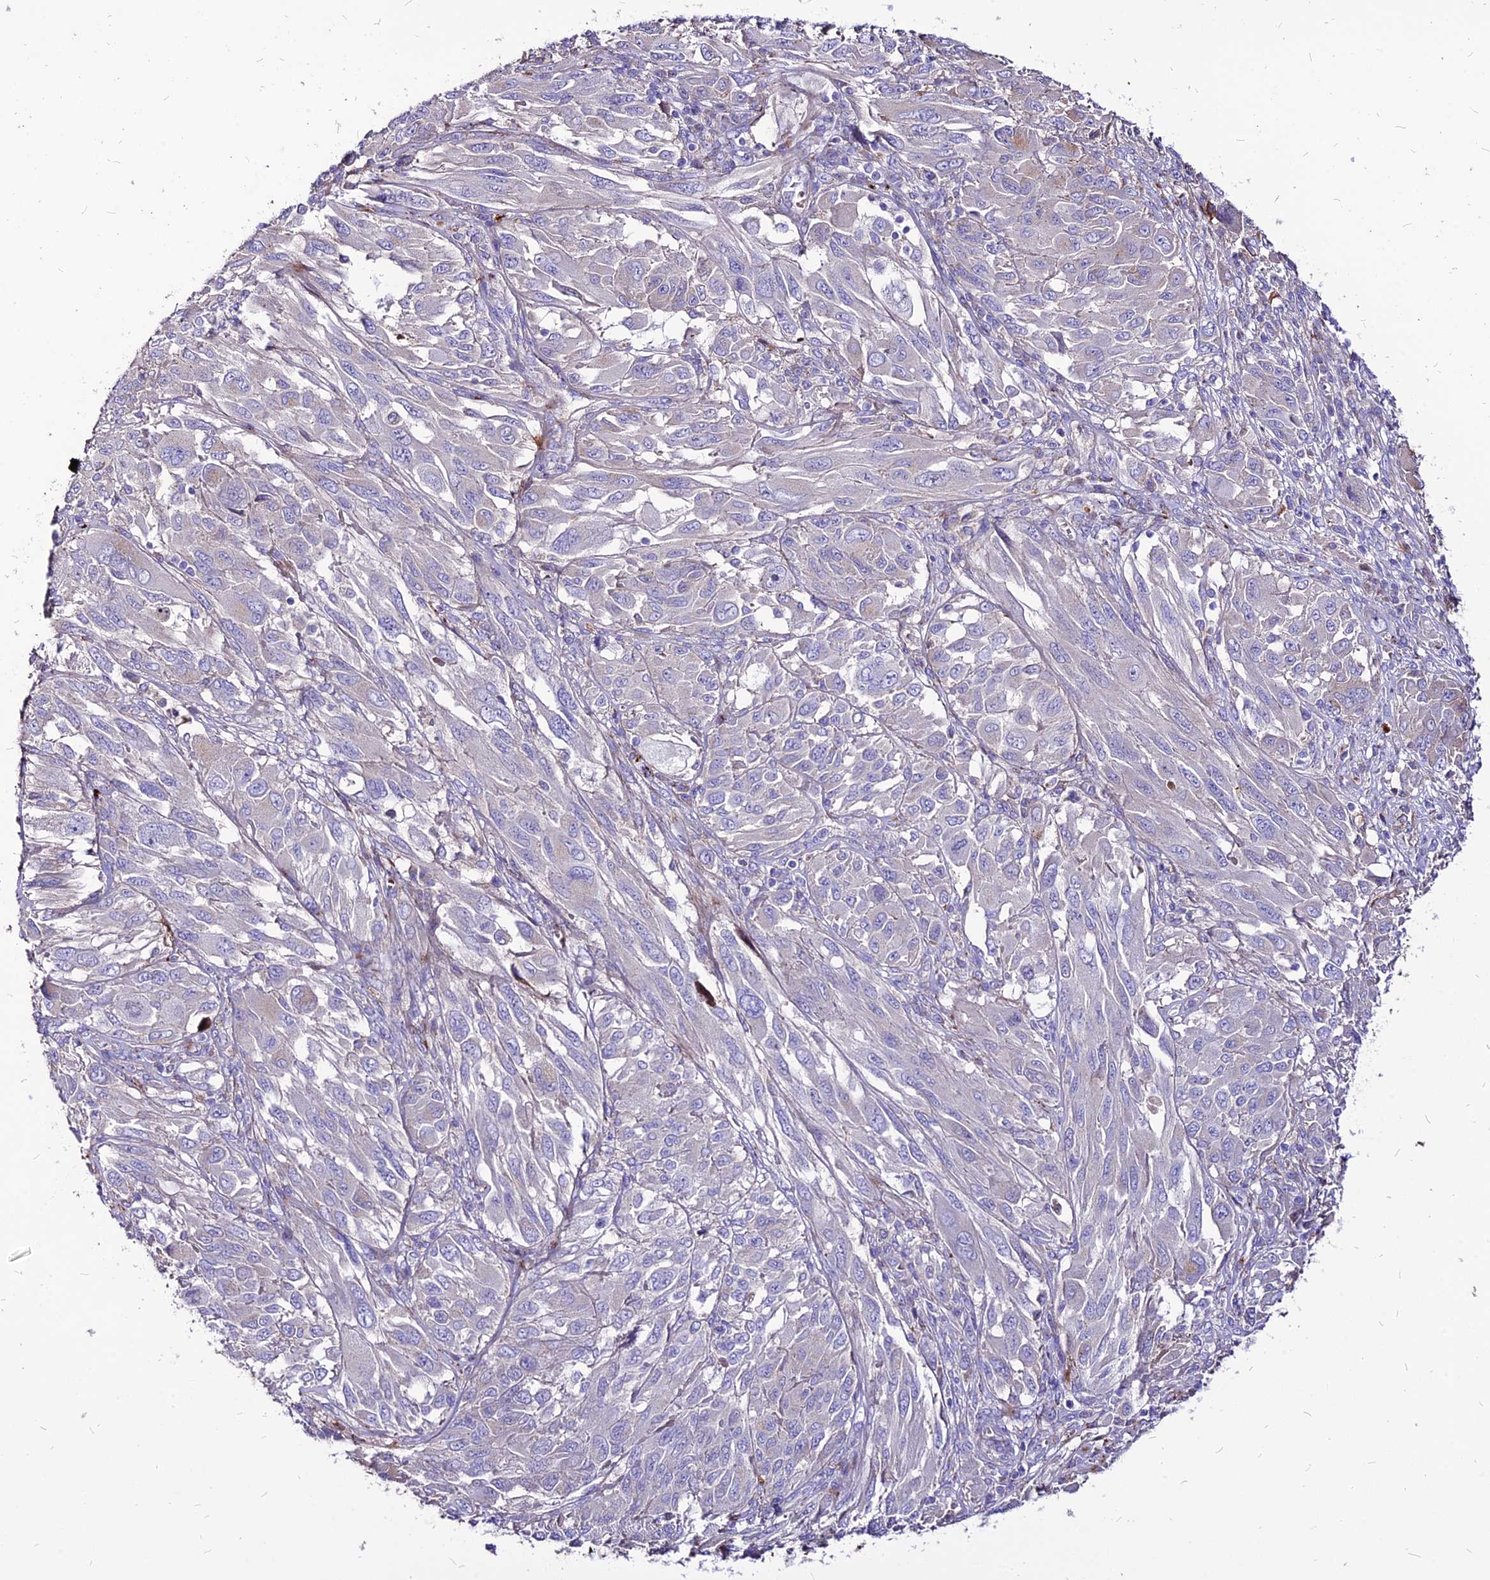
{"staining": {"intensity": "negative", "quantity": "none", "location": "none"}, "tissue": "melanoma", "cell_type": "Tumor cells", "image_type": "cancer", "snomed": [{"axis": "morphology", "description": "Malignant melanoma, NOS"}, {"axis": "topography", "description": "Skin"}], "caption": "Immunohistochemical staining of human melanoma displays no significant staining in tumor cells.", "gene": "RIMOC1", "patient": {"sex": "female", "age": 91}}